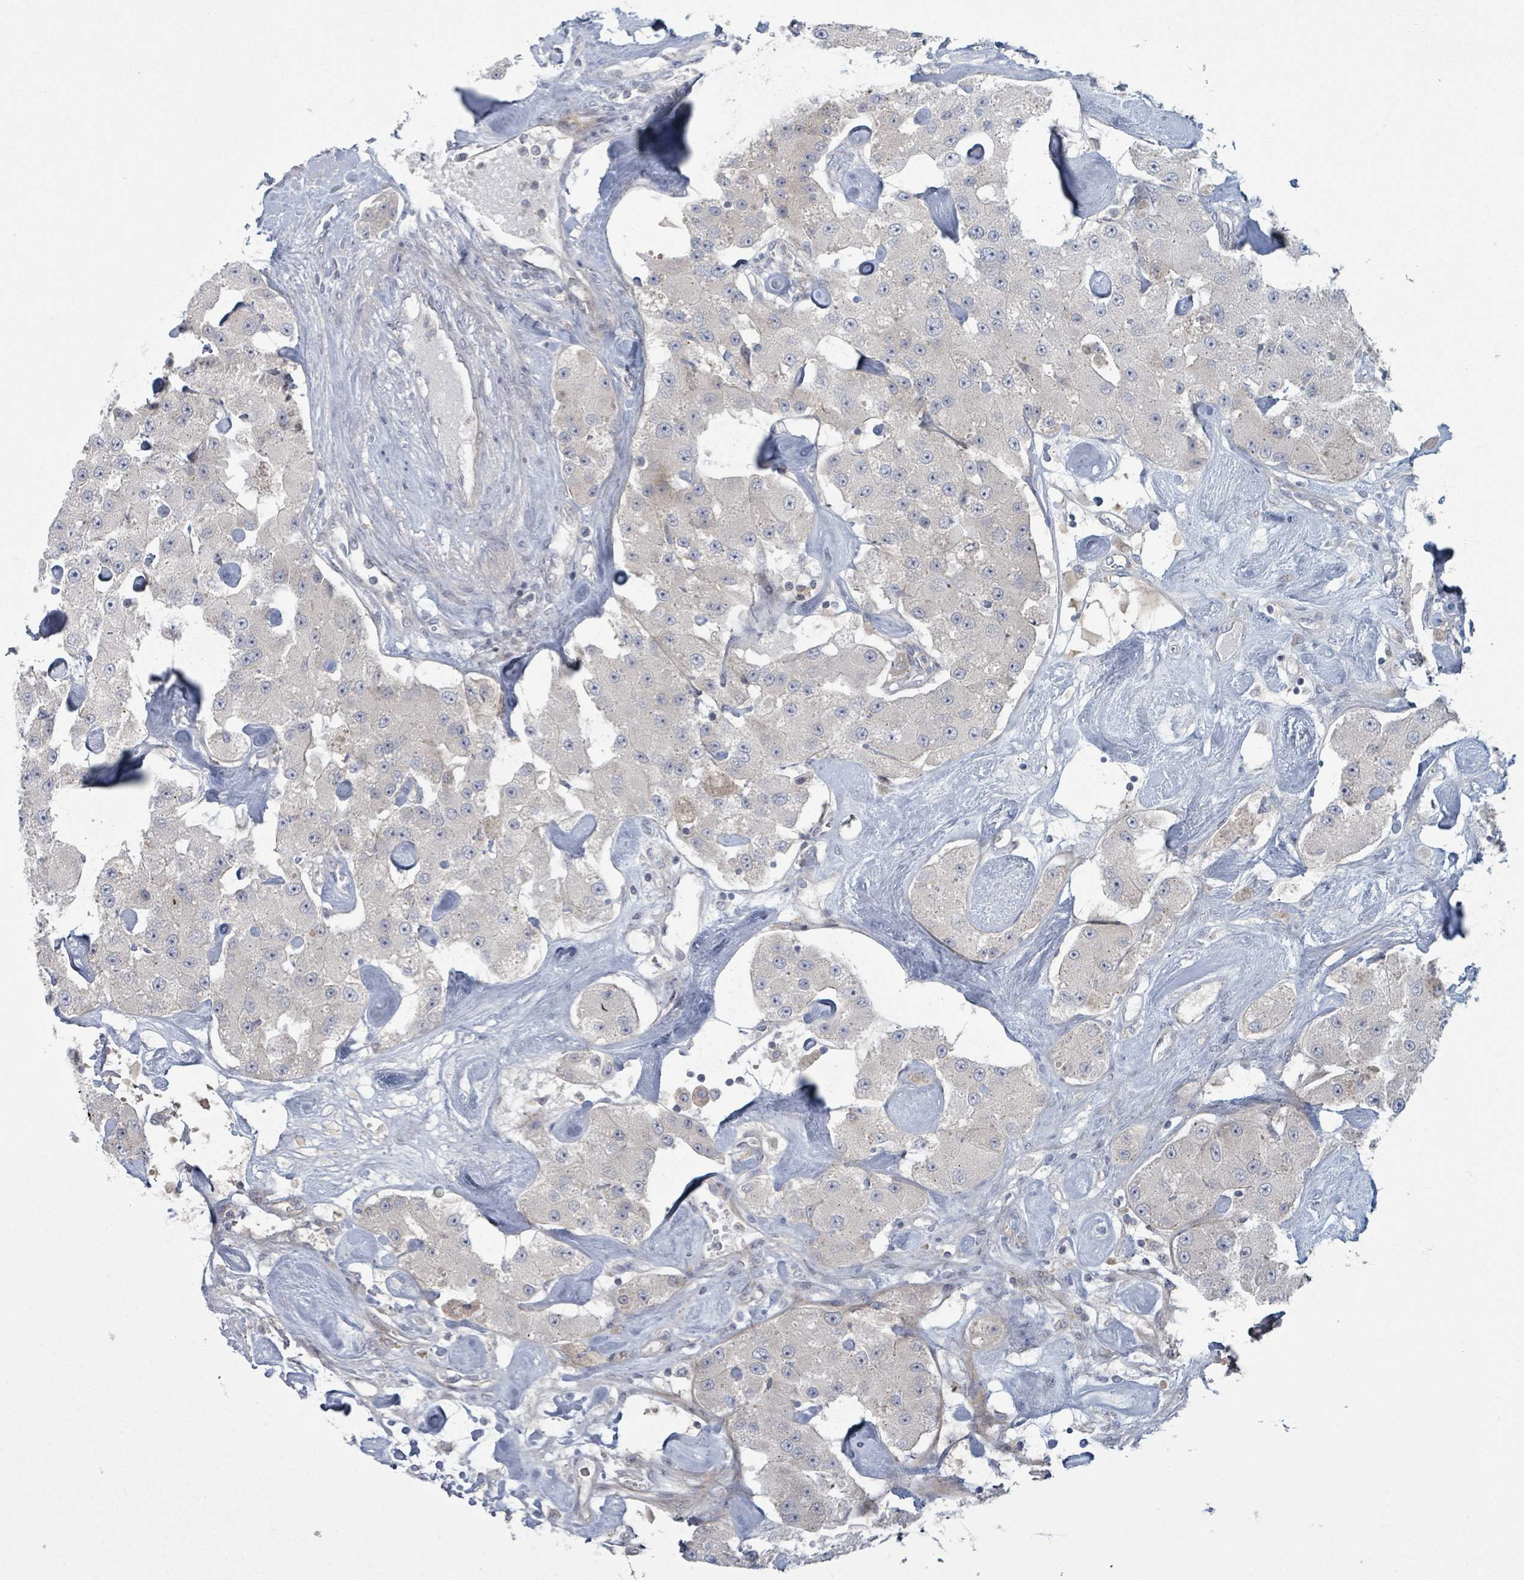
{"staining": {"intensity": "moderate", "quantity": "<25%", "location": "cytoplasmic/membranous"}, "tissue": "carcinoid", "cell_type": "Tumor cells", "image_type": "cancer", "snomed": [{"axis": "morphology", "description": "Carcinoid, malignant, NOS"}, {"axis": "topography", "description": "Pancreas"}], "caption": "Immunohistochemistry image of neoplastic tissue: human carcinoid stained using immunohistochemistry reveals low levels of moderate protein expression localized specifically in the cytoplasmic/membranous of tumor cells, appearing as a cytoplasmic/membranous brown color.", "gene": "COL5A3", "patient": {"sex": "male", "age": 41}}